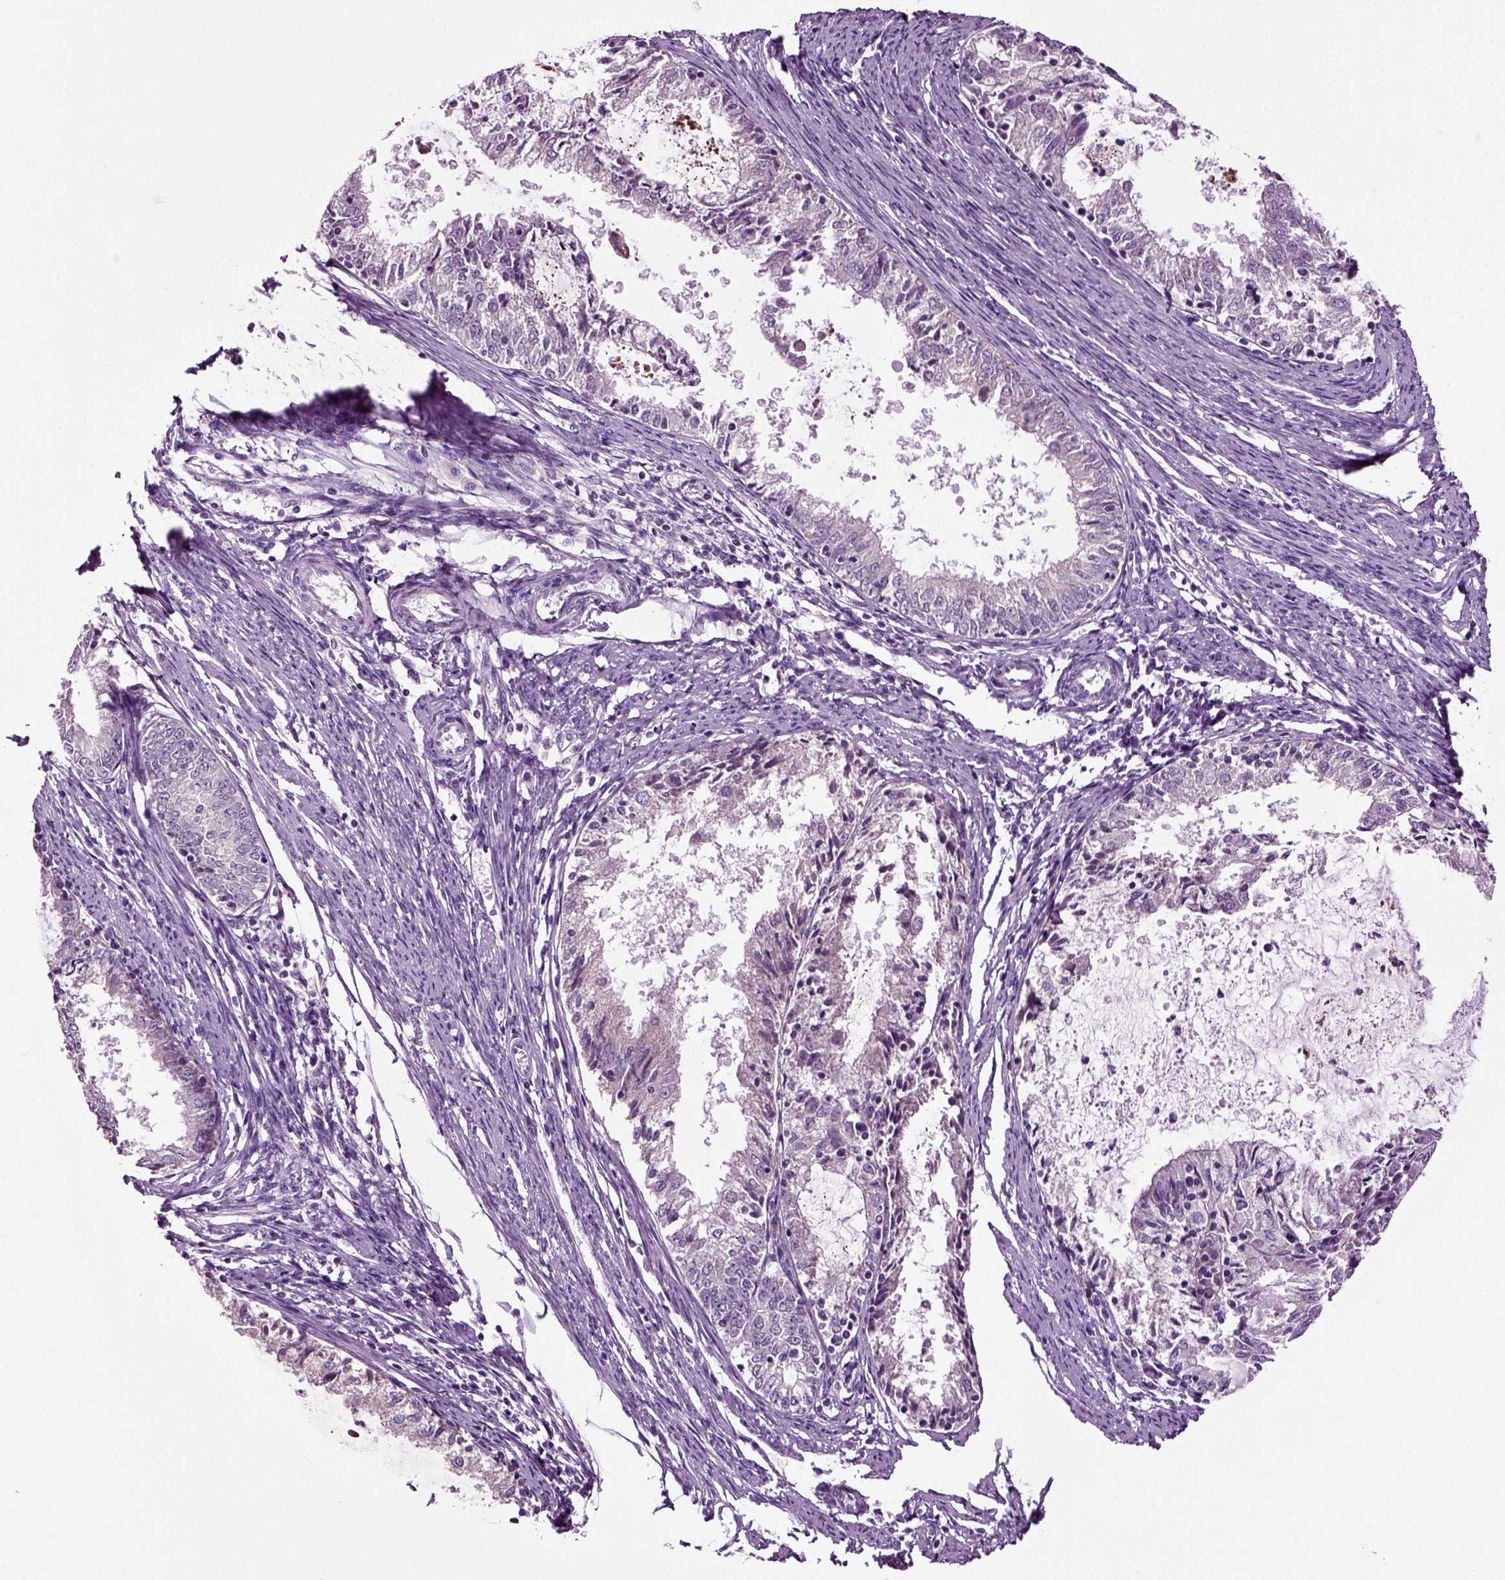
{"staining": {"intensity": "negative", "quantity": "none", "location": "none"}, "tissue": "endometrial cancer", "cell_type": "Tumor cells", "image_type": "cancer", "snomed": [{"axis": "morphology", "description": "Adenocarcinoma, NOS"}, {"axis": "topography", "description": "Endometrium"}], "caption": "Immunohistochemistry (IHC) photomicrograph of neoplastic tissue: endometrial adenocarcinoma stained with DAB (3,3'-diaminobenzidine) exhibits no significant protein positivity in tumor cells.", "gene": "SPATA17", "patient": {"sex": "female", "age": 57}}